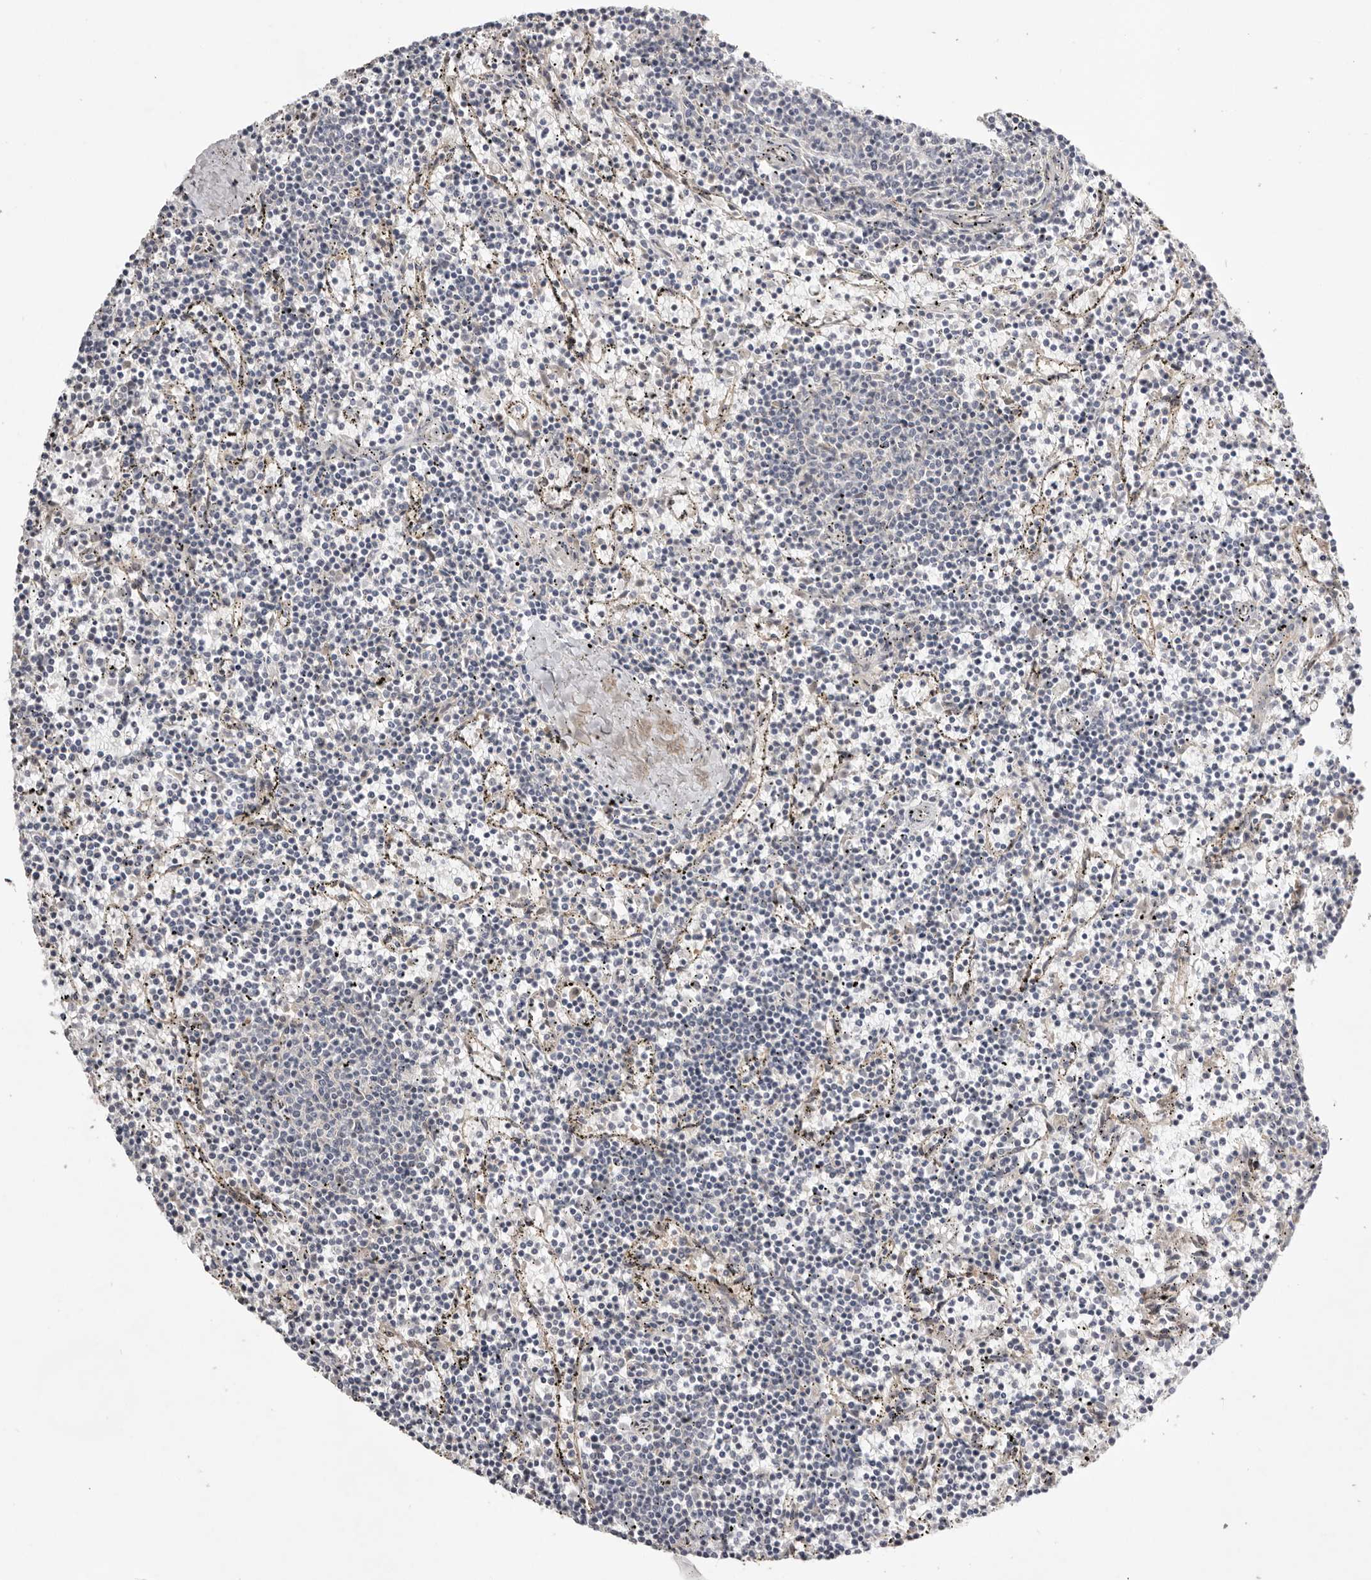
{"staining": {"intensity": "negative", "quantity": "none", "location": "none"}, "tissue": "lymphoma", "cell_type": "Tumor cells", "image_type": "cancer", "snomed": [{"axis": "morphology", "description": "Malignant lymphoma, non-Hodgkin's type, Low grade"}, {"axis": "topography", "description": "Spleen"}], "caption": "Protein analysis of lymphoma displays no significant expression in tumor cells.", "gene": "NSUN4", "patient": {"sex": "female", "age": 50}}